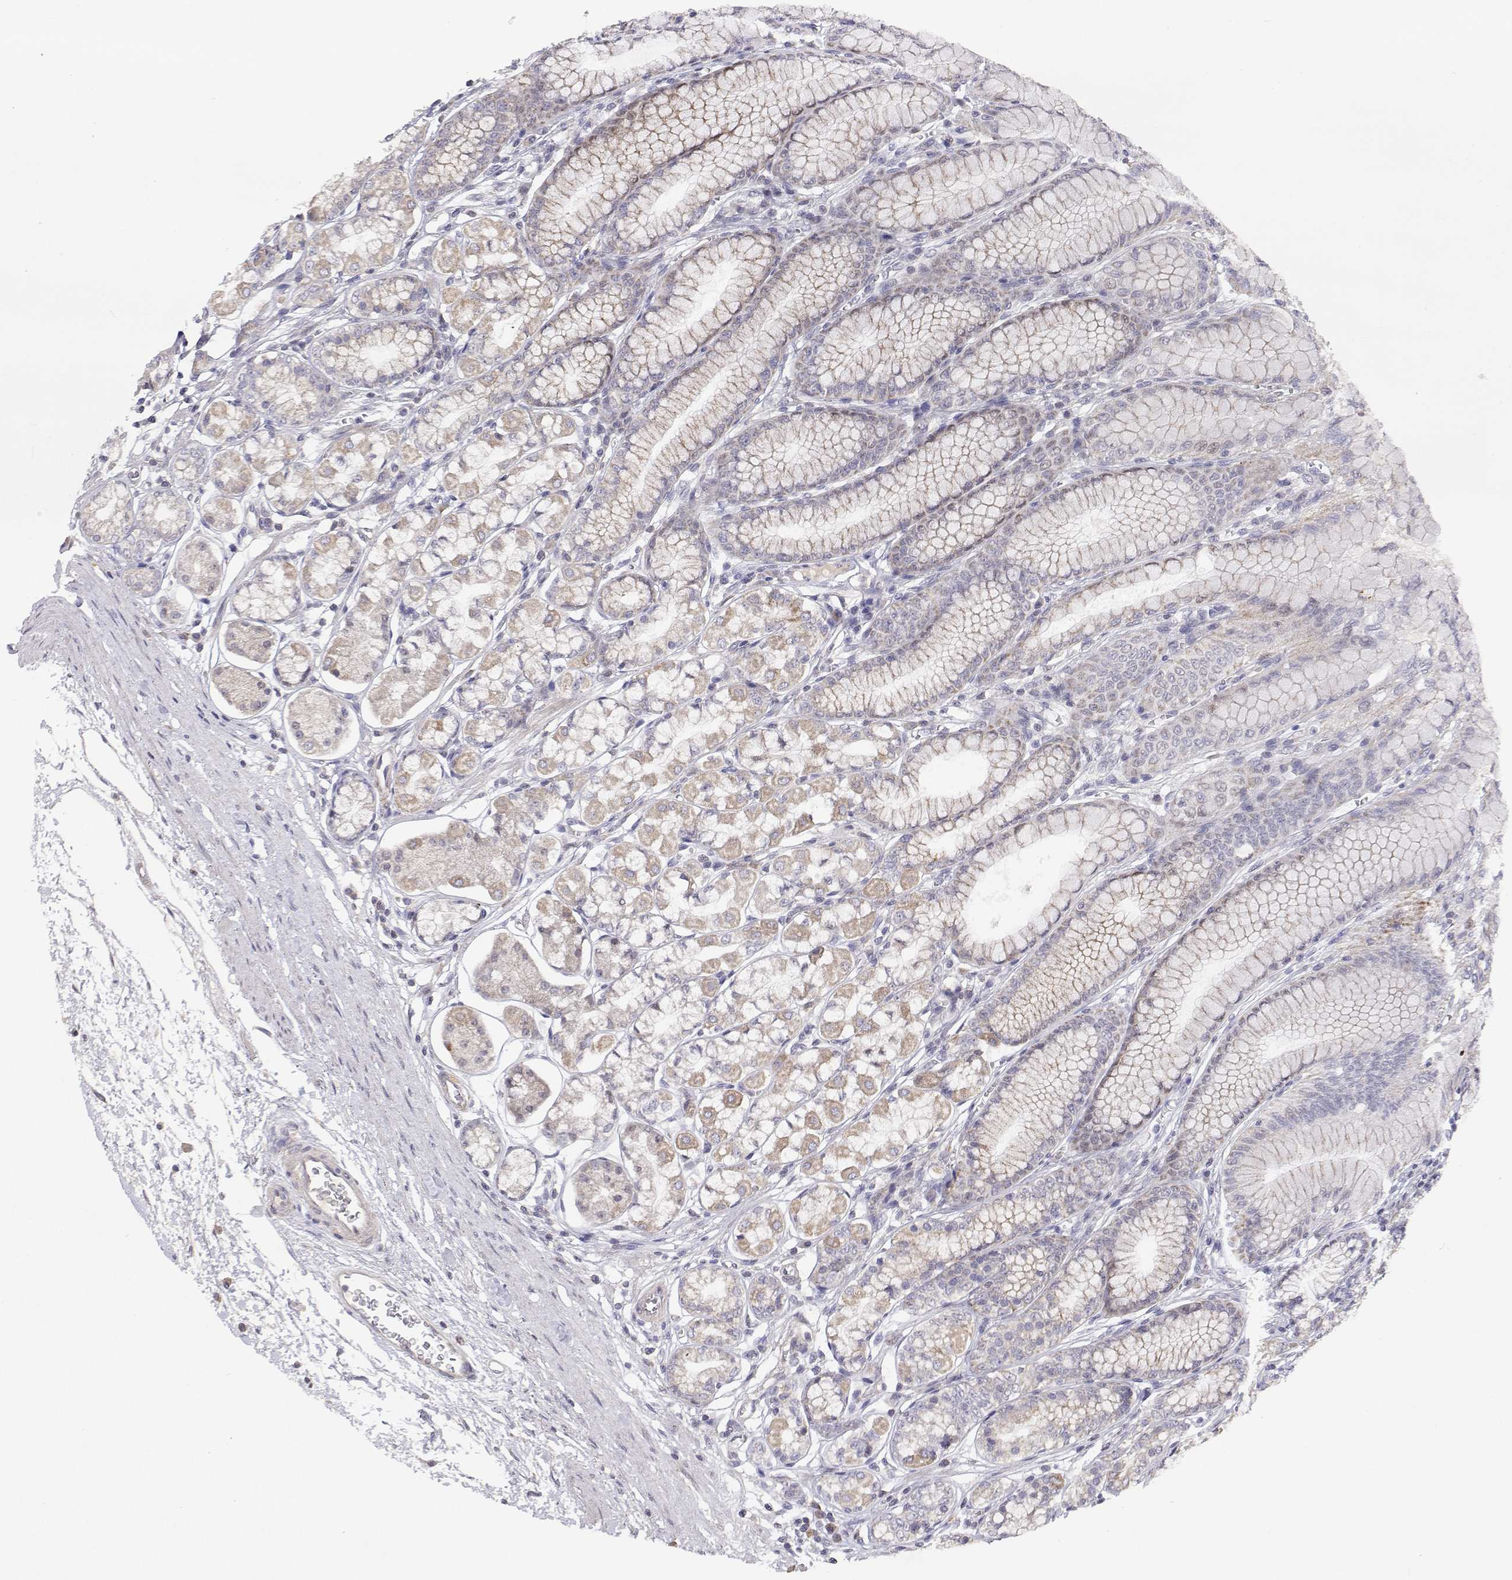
{"staining": {"intensity": "moderate", "quantity": "25%-75%", "location": "cytoplasmic/membranous"}, "tissue": "stomach", "cell_type": "Glandular cells", "image_type": "normal", "snomed": [{"axis": "morphology", "description": "Normal tissue, NOS"}, {"axis": "topography", "description": "Stomach"}, {"axis": "topography", "description": "Stomach, lower"}], "caption": "Immunohistochemical staining of unremarkable human stomach exhibits 25%-75% levels of moderate cytoplasmic/membranous protein expression in approximately 25%-75% of glandular cells. The staining was performed using DAB to visualize the protein expression in brown, while the nuclei were stained in blue with hematoxylin (Magnification: 20x).", "gene": "MRPL3", "patient": {"sex": "male", "age": 76}}